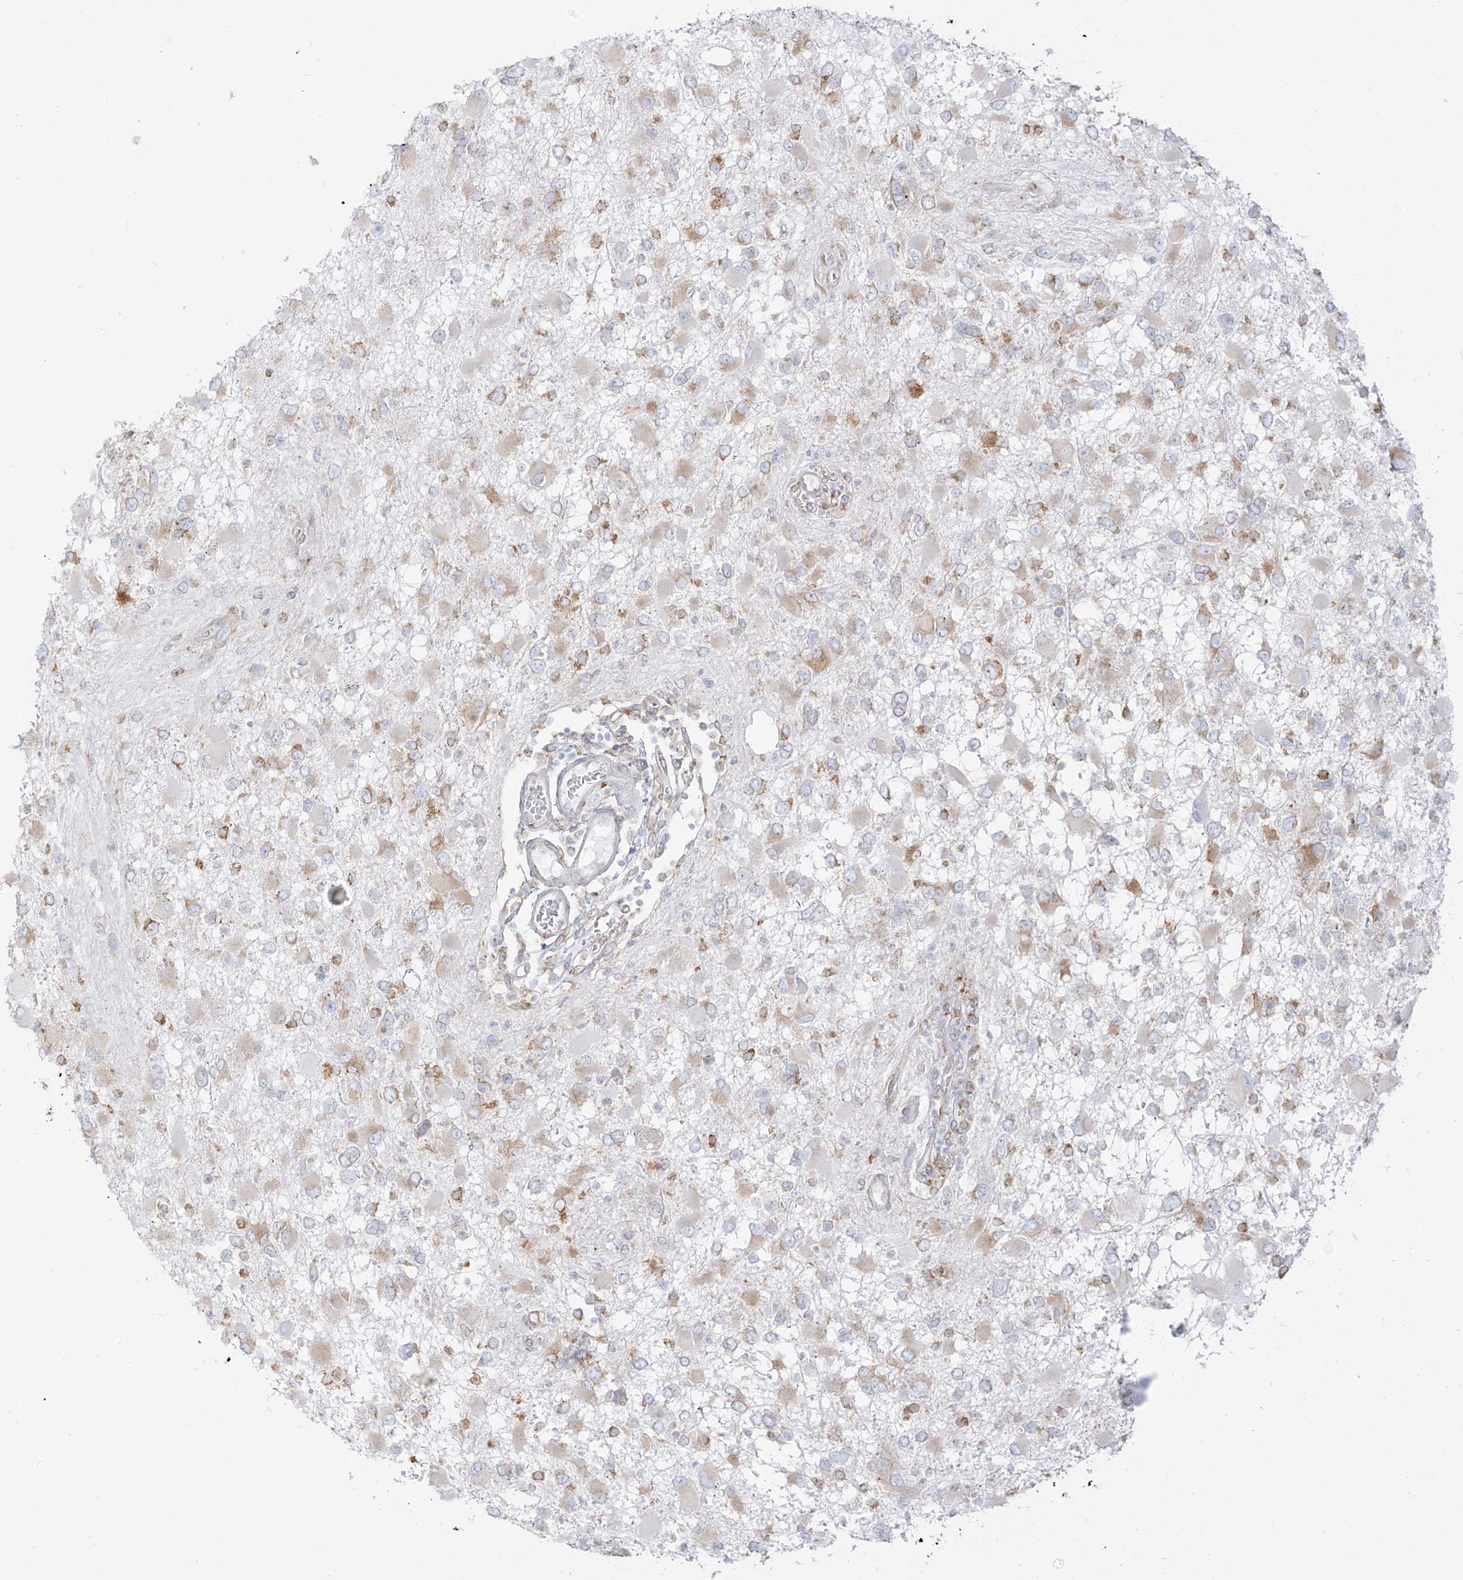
{"staining": {"intensity": "weak", "quantity": "<25%", "location": "cytoplasmic/membranous"}, "tissue": "glioma", "cell_type": "Tumor cells", "image_type": "cancer", "snomed": [{"axis": "morphology", "description": "Glioma, malignant, High grade"}, {"axis": "topography", "description": "Brain"}], "caption": "This image is of high-grade glioma (malignant) stained with immunohistochemistry to label a protein in brown with the nuclei are counter-stained blue. There is no positivity in tumor cells.", "gene": "LRRC59", "patient": {"sex": "male", "age": 53}}